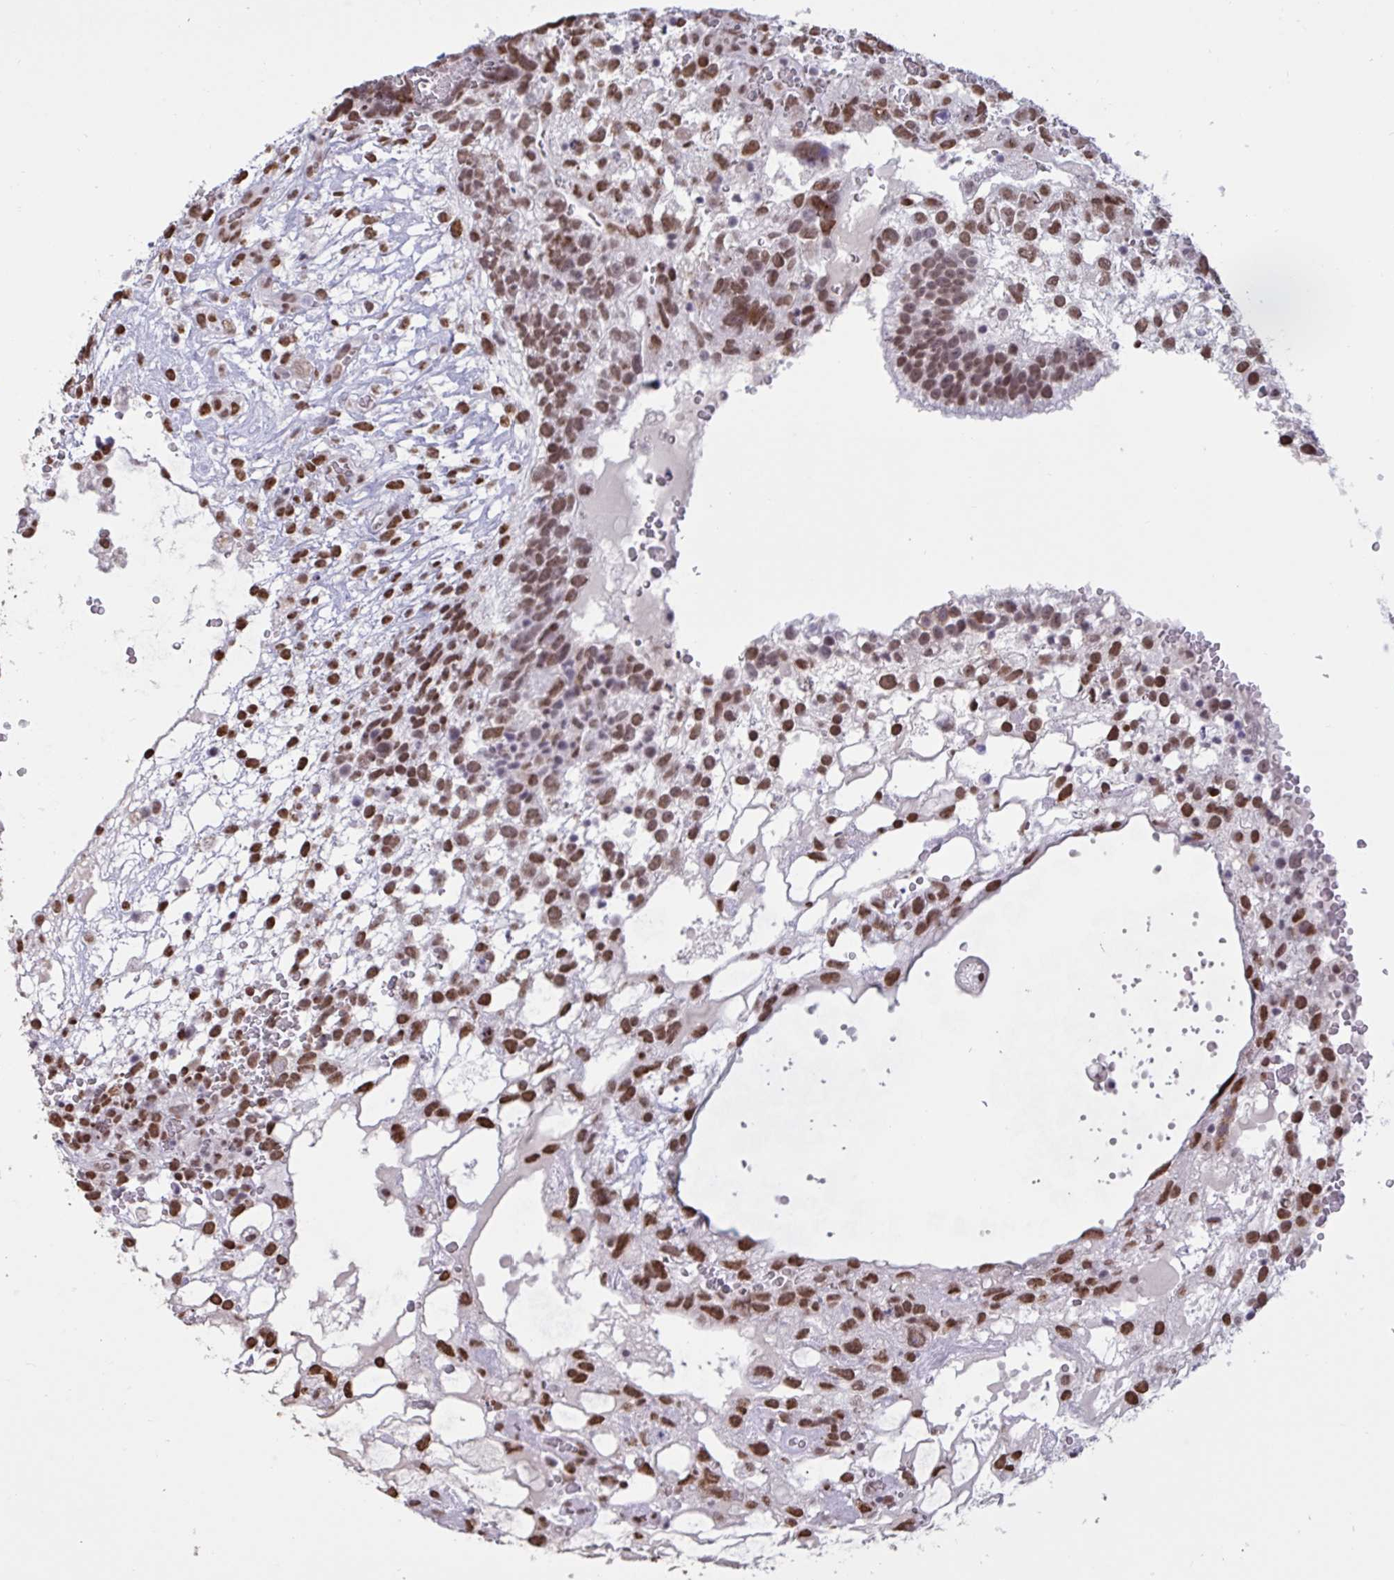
{"staining": {"intensity": "strong", "quantity": ">75%", "location": "nuclear"}, "tissue": "testis cancer", "cell_type": "Tumor cells", "image_type": "cancer", "snomed": [{"axis": "morphology", "description": "Normal tissue, NOS"}, {"axis": "morphology", "description": "Carcinoma, Embryonal, NOS"}, {"axis": "topography", "description": "Testis"}], "caption": "Testis cancer was stained to show a protein in brown. There is high levels of strong nuclear staining in approximately >75% of tumor cells.", "gene": "CBFA2T2", "patient": {"sex": "male", "age": 32}}